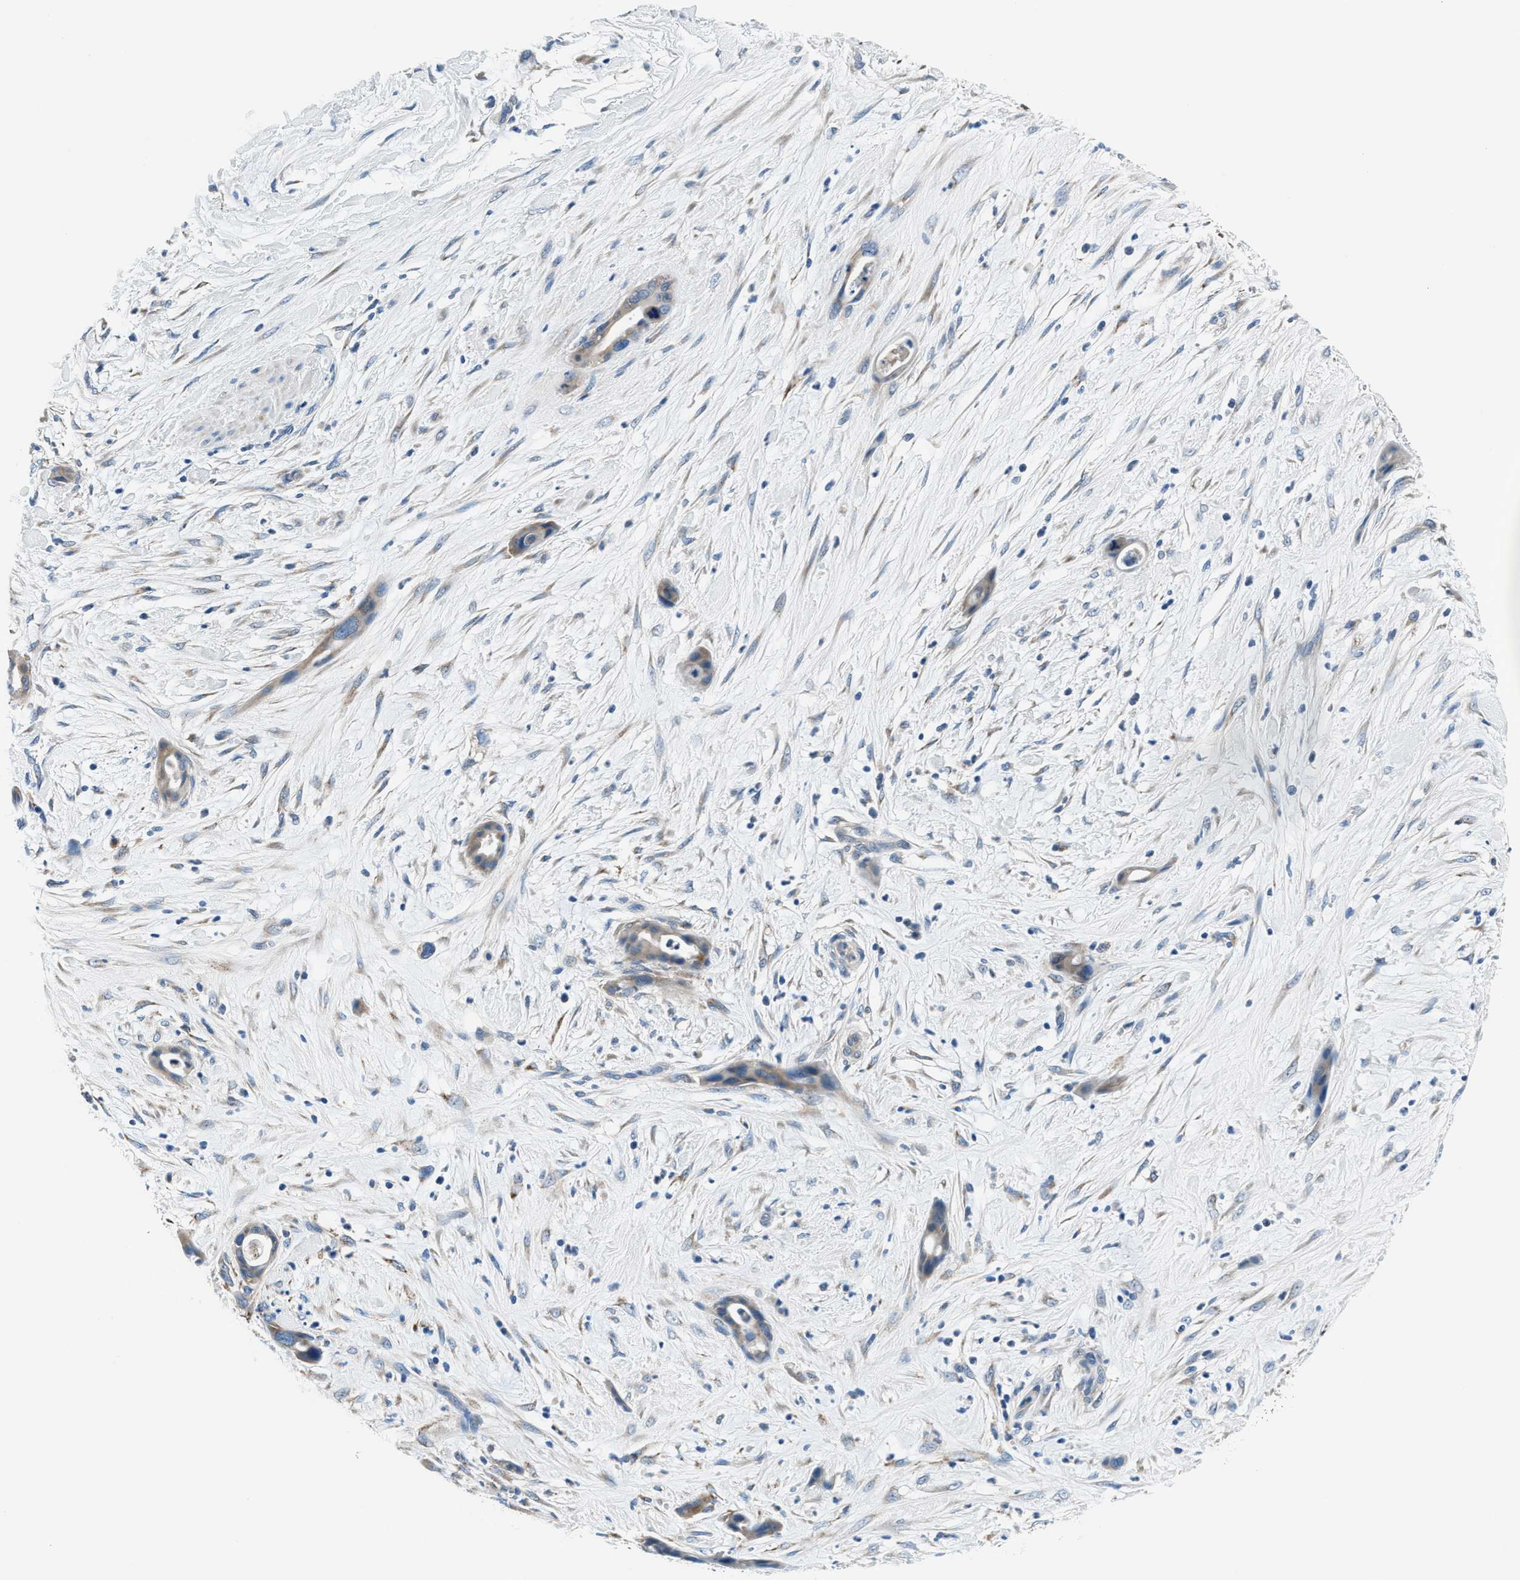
{"staining": {"intensity": "weak", "quantity": "25%-75%", "location": "cytoplasmic/membranous"}, "tissue": "pancreatic cancer", "cell_type": "Tumor cells", "image_type": "cancer", "snomed": [{"axis": "morphology", "description": "Adenocarcinoma, NOS"}, {"axis": "topography", "description": "Pancreas"}], "caption": "Approximately 25%-75% of tumor cells in pancreatic cancer demonstrate weak cytoplasmic/membranous protein staining as visualized by brown immunohistochemical staining.", "gene": "PRTFDC1", "patient": {"sex": "male", "age": 59}}